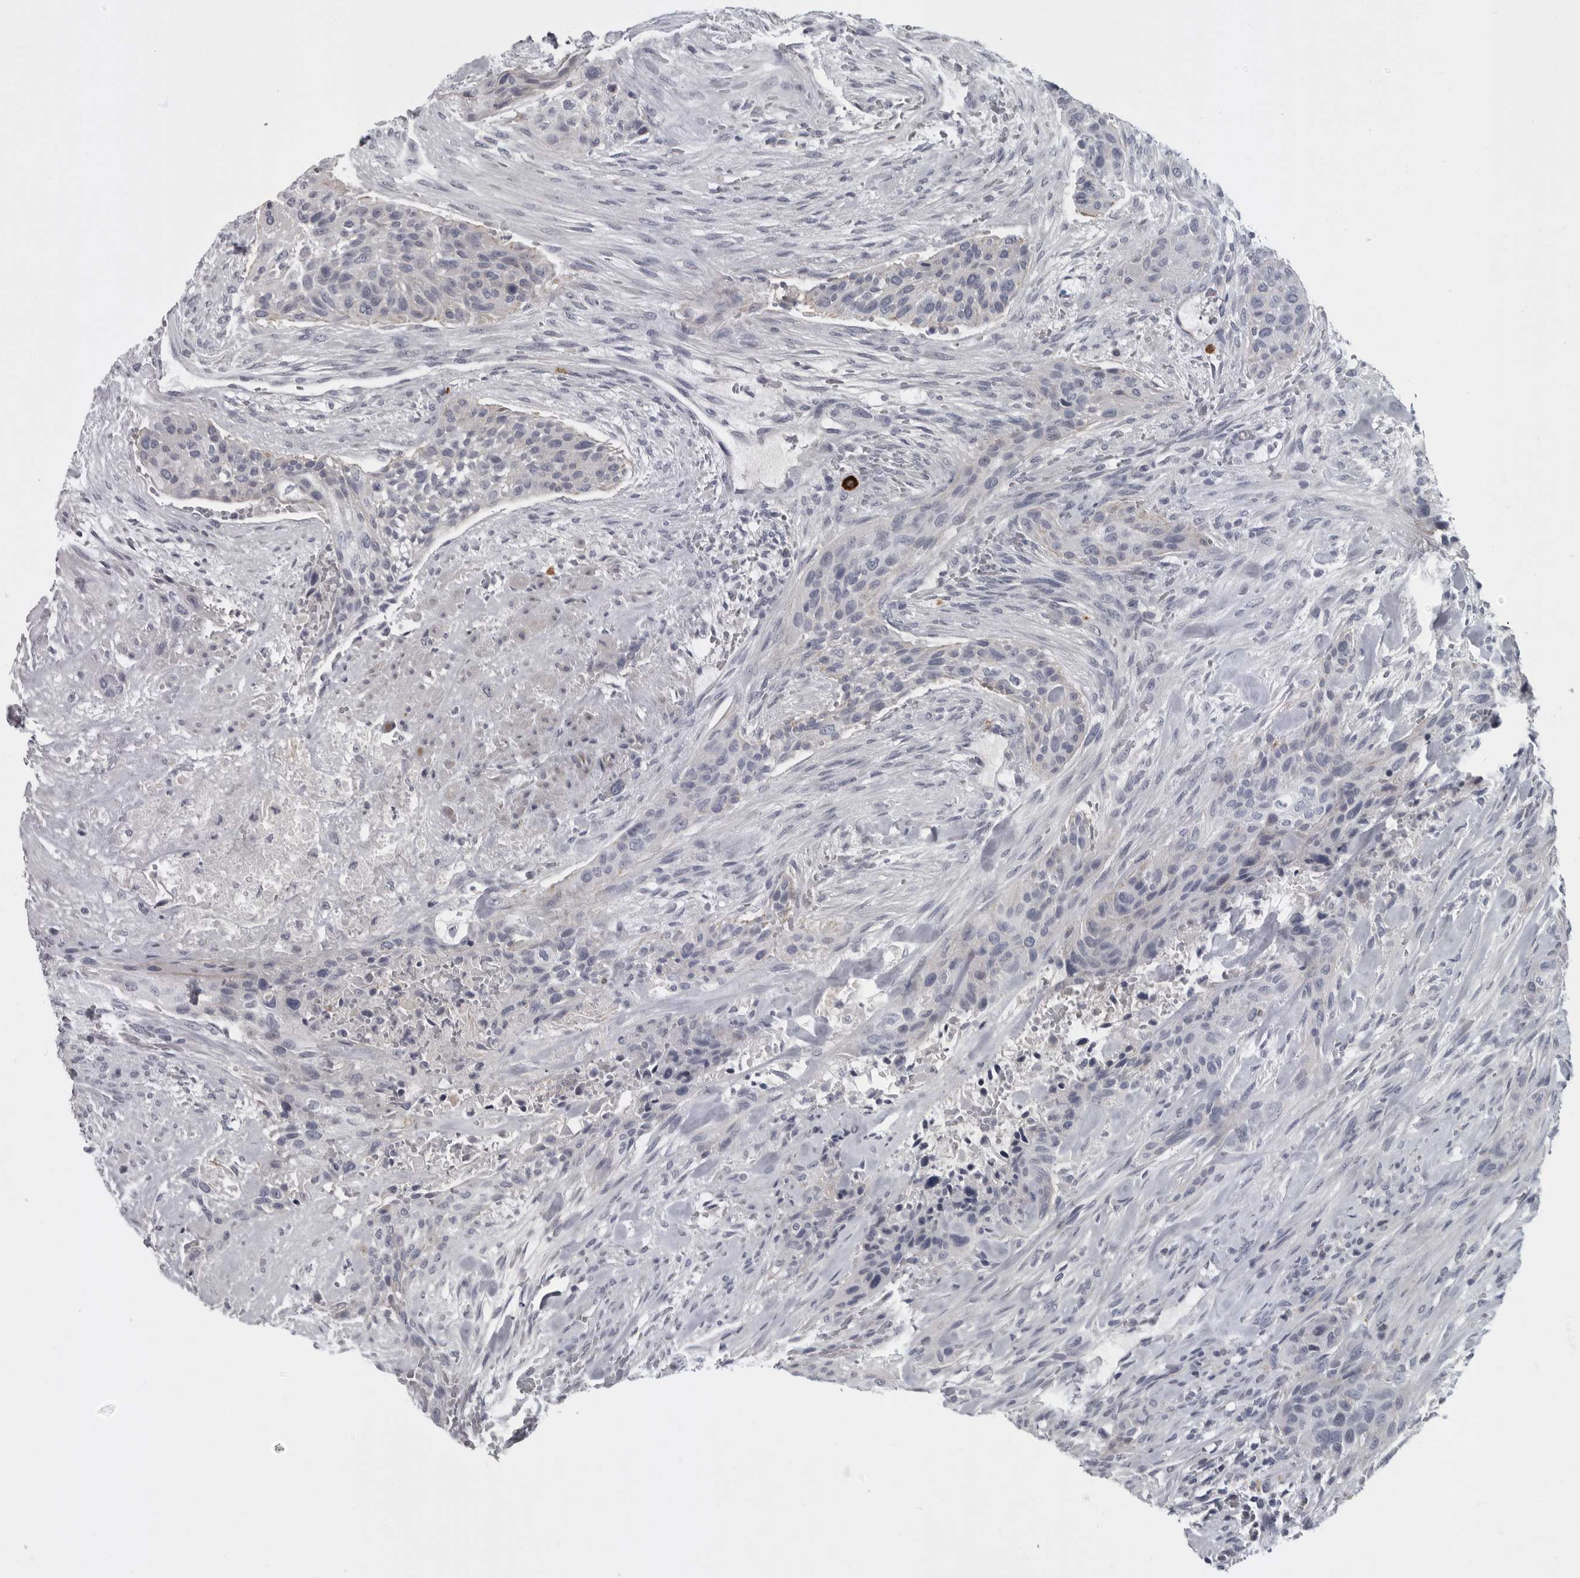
{"staining": {"intensity": "negative", "quantity": "none", "location": "none"}, "tissue": "urothelial cancer", "cell_type": "Tumor cells", "image_type": "cancer", "snomed": [{"axis": "morphology", "description": "Urothelial carcinoma, High grade"}, {"axis": "topography", "description": "Urinary bladder"}], "caption": "Immunohistochemical staining of human urothelial carcinoma (high-grade) displays no significant staining in tumor cells.", "gene": "SLC25A39", "patient": {"sex": "male", "age": 35}}